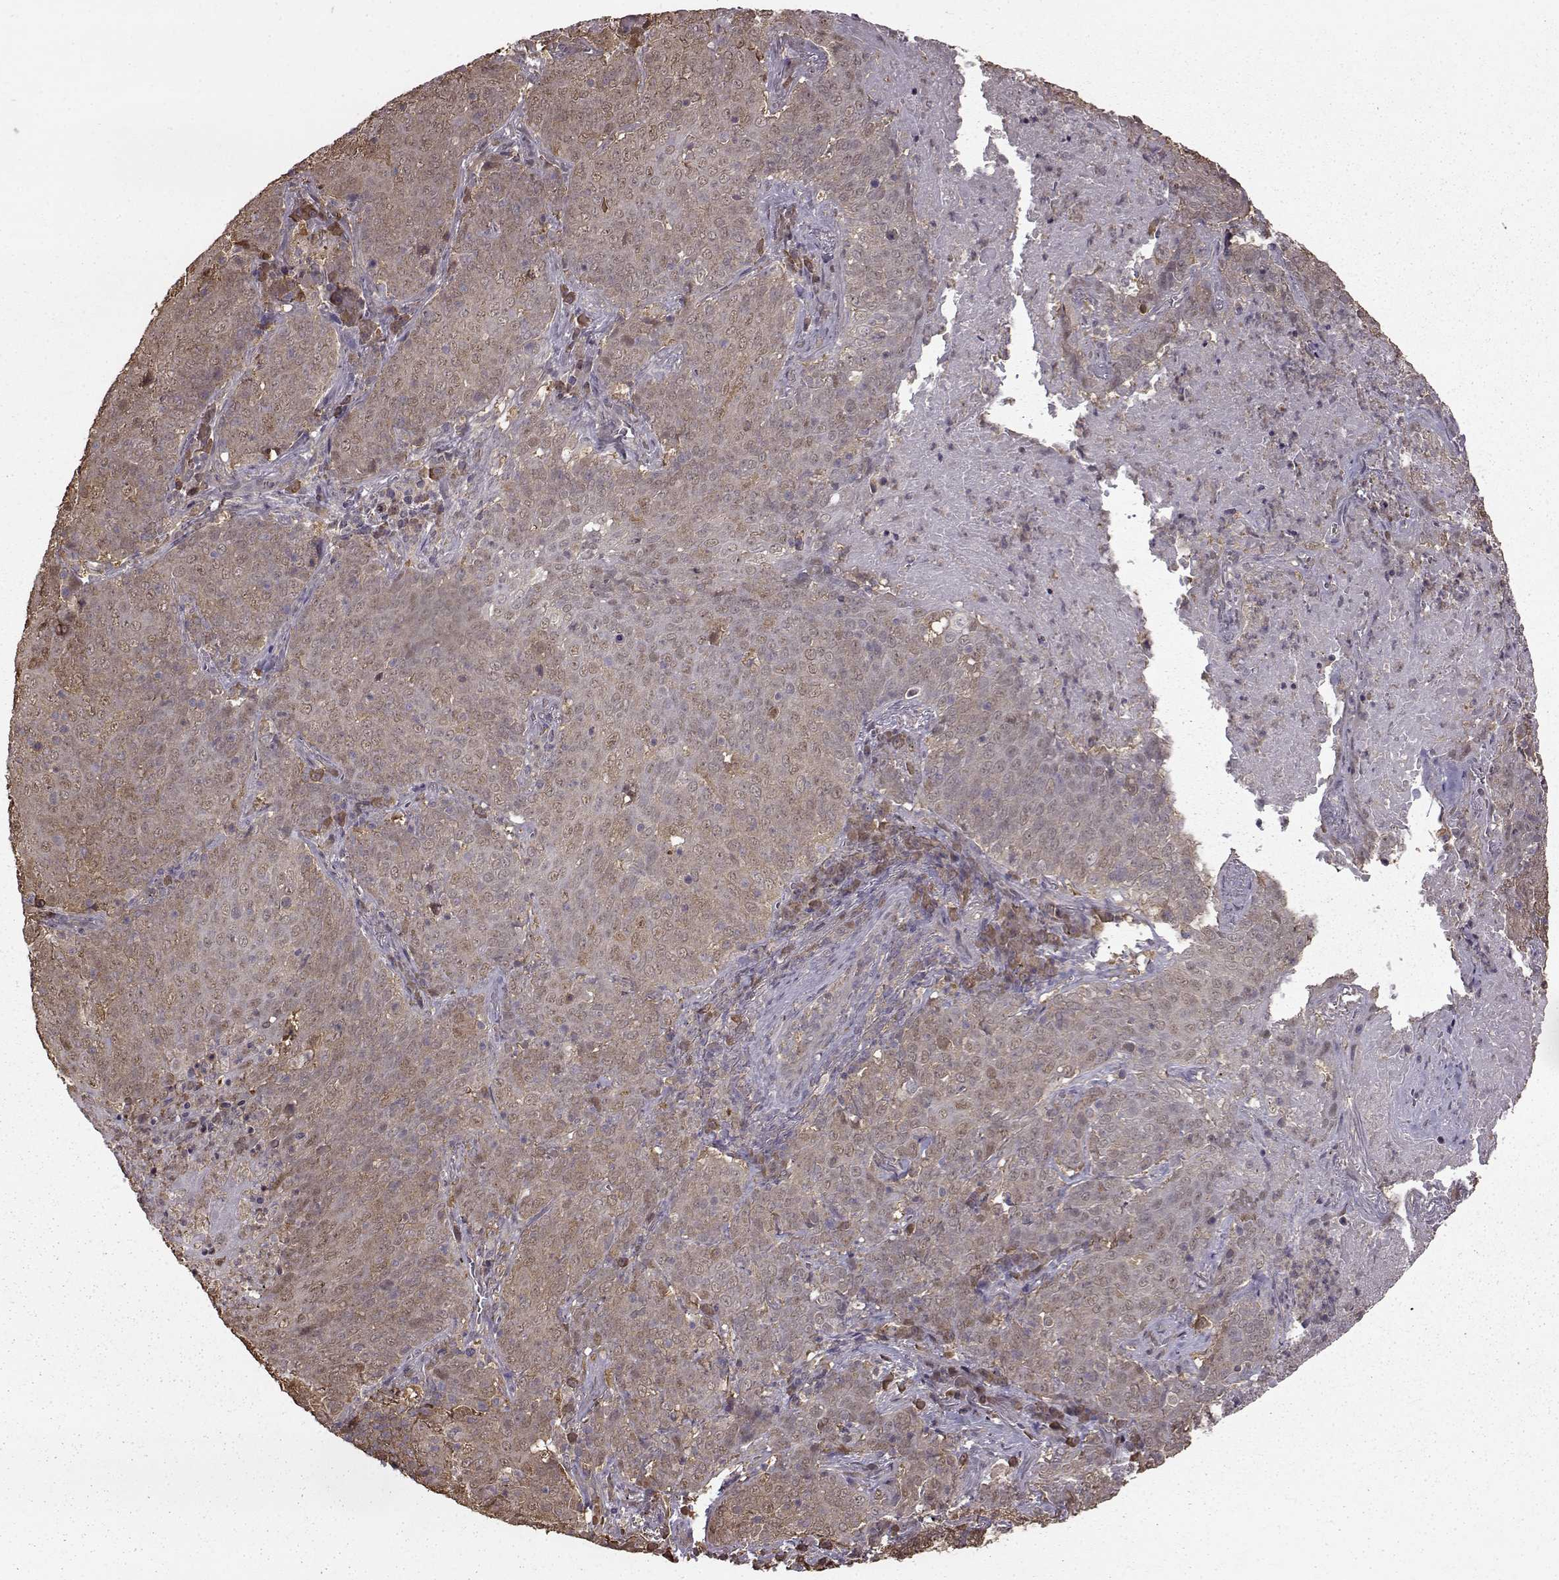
{"staining": {"intensity": "weak", "quantity": "25%-75%", "location": "cytoplasmic/membranous"}, "tissue": "lung cancer", "cell_type": "Tumor cells", "image_type": "cancer", "snomed": [{"axis": "morphology", "description": "Squamous cell carcinoma, NOS"}, {"axis": "topography", "description": "Lung"}], "caption": "Tumor cells display weak cytoplasmic/membranous expression in approximately 25%-75% of cells in squamous cell carcinoma (lung).", "gene": "NME1-NME2", "patient": {"sex": "male", "age": 82}}